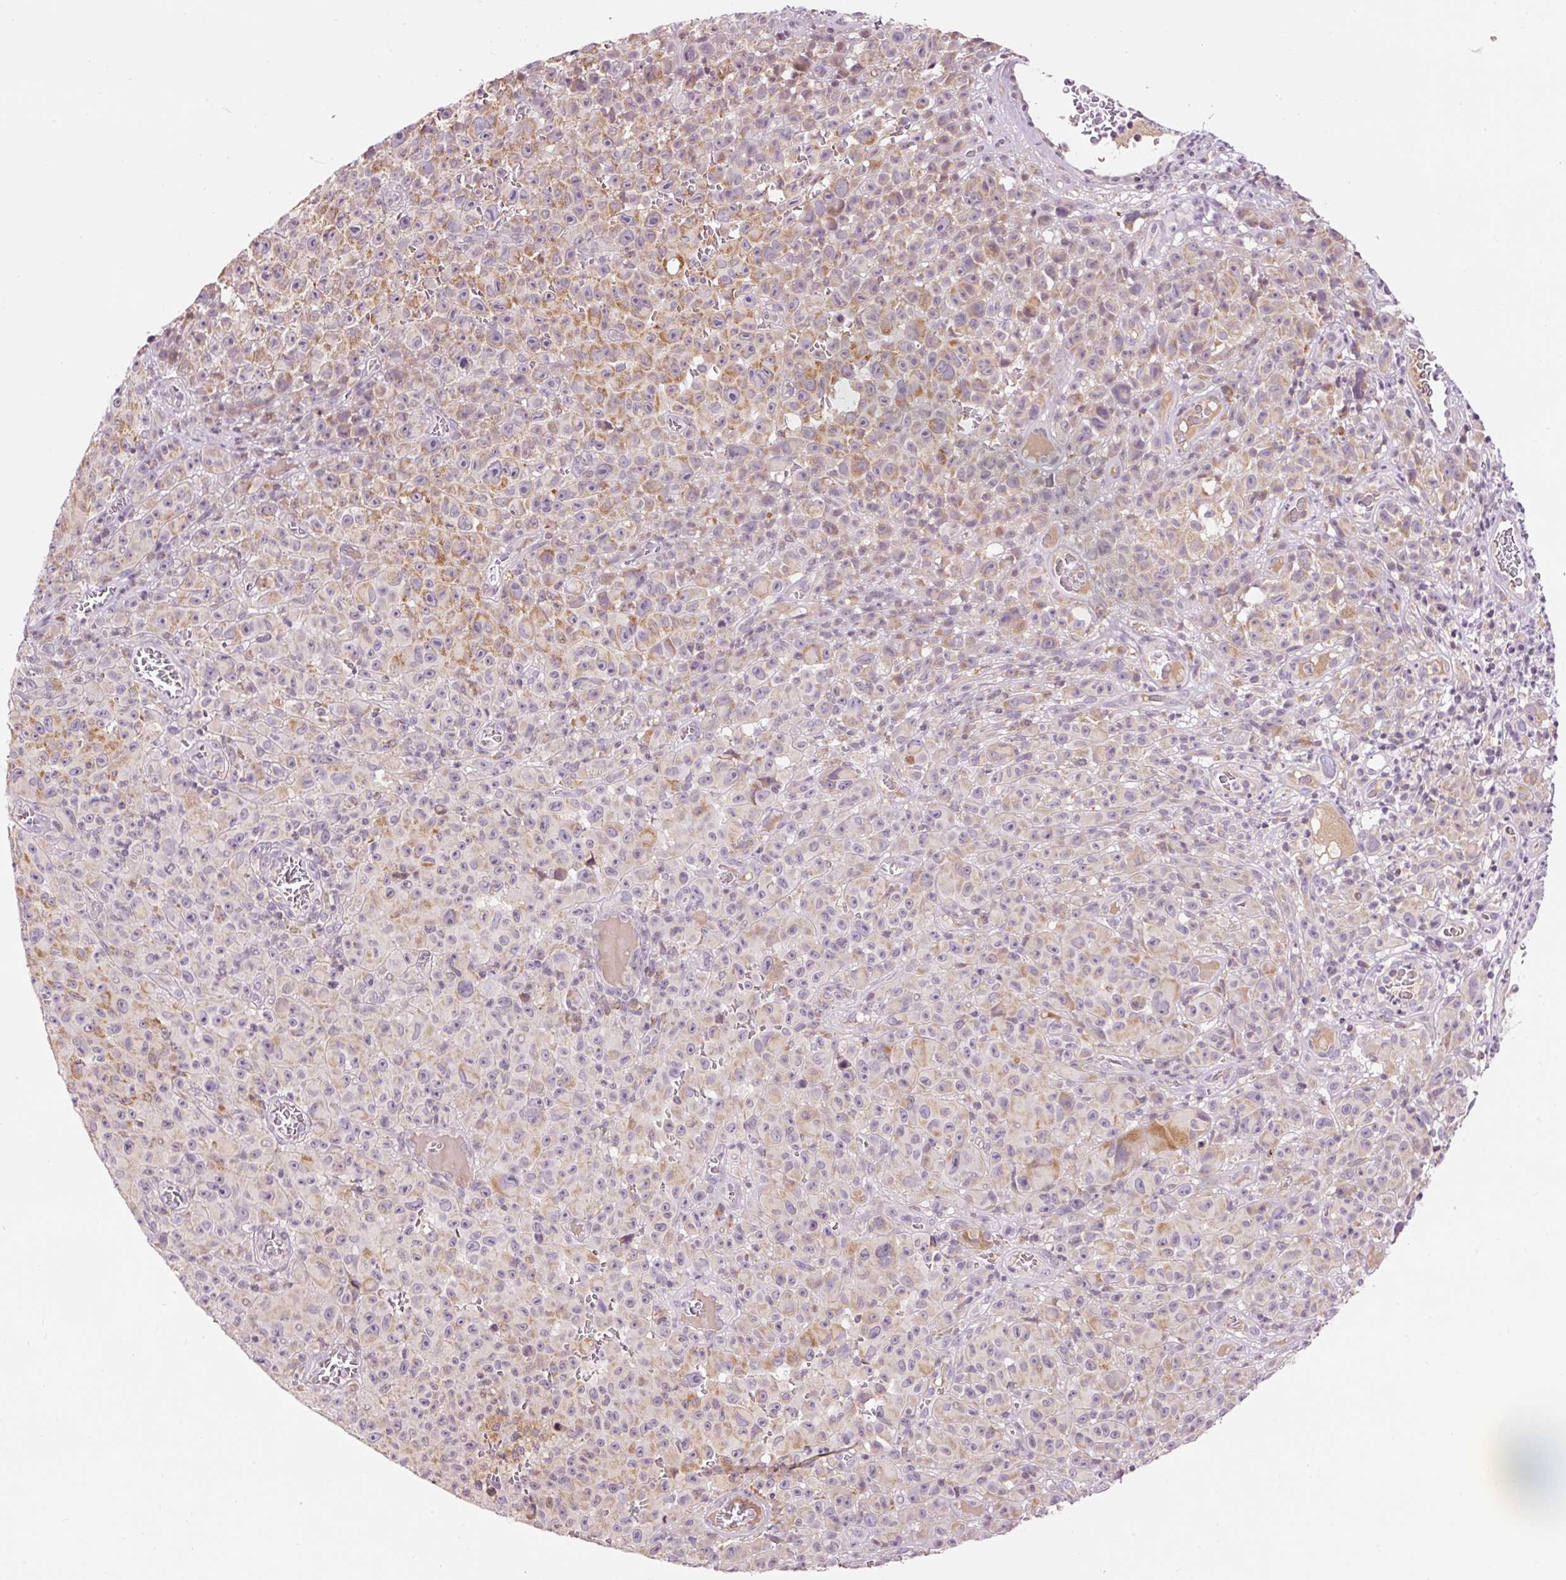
{"staining": {"intensity": "moderate", "quantity": "25%-75%", "location": "cytoplasmic/membranous"}, "tissue": "melanoma", "cell_type": "Tumor cells", "image_type": "cancer", "snomed": [{"axis": "morphology", "description": "Malignant melanoma, NOS"}, {"axis": "topography", "description": "Skin"}], "caption": "Malignant melanoma stained with a protein marker demonstrates moderate staining in tumor cells.", "gene": "ABHD11", "patient": {"sex": "female", "age": 82}}